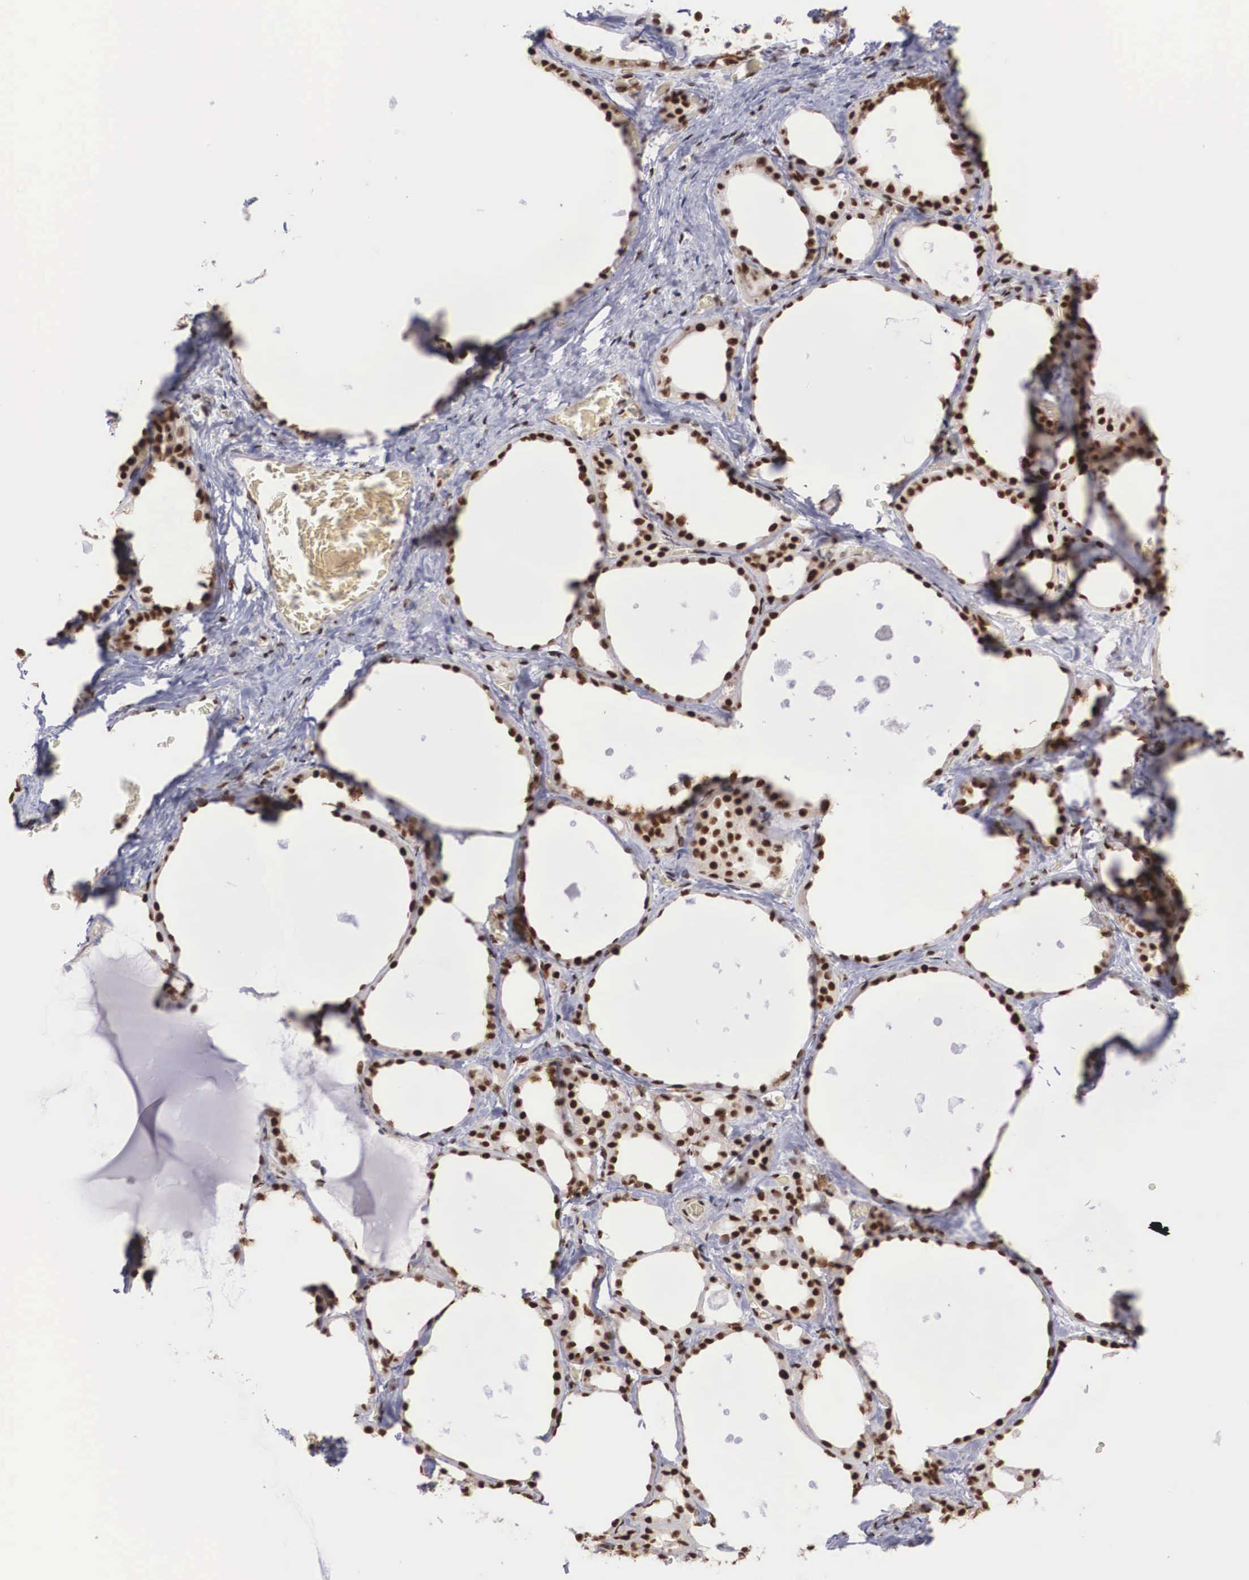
{"staining": {"intensity": "strong", "quantity": ">75%", "location": "nuclear"}, "tissue": "thyroid gland", "cell_type": "Glandular cells", "image_type": "normal", "snomed": [{"axis": "morphology", "description": "Normal tissue, NOS"}, {"axis": "topography", "description": "Thyroid gland"}], "caption": "IHC of normal thyroid gland displays high levels of strong nuclear staining in about >75% of glandular cells.", "gene": "HTATSF1", "patient": {"sex": "male", "age": 76}}